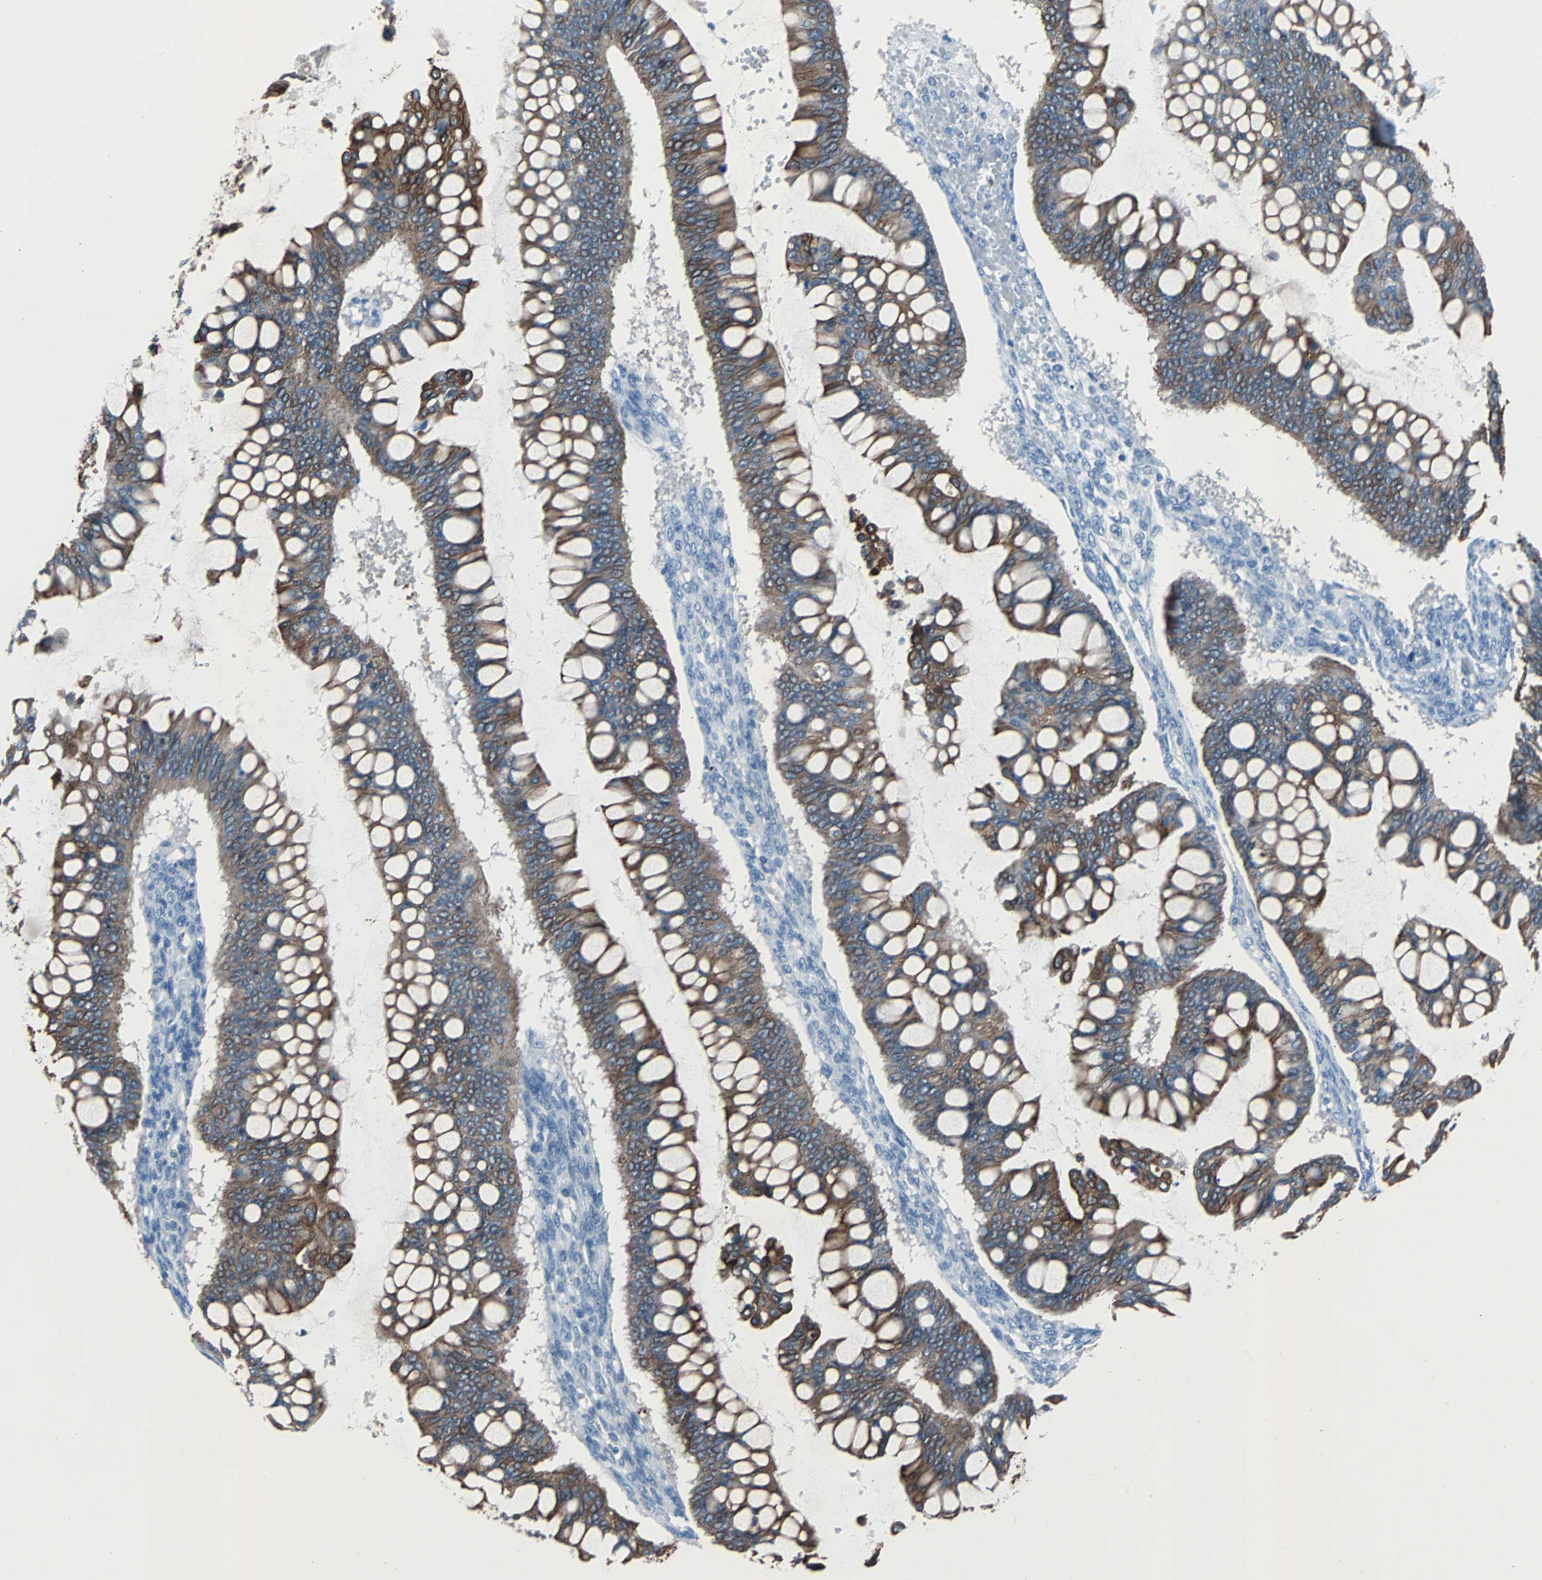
{"staining": {"intensity": "strong", "quantity": ">75%", "location": "cytoplasmic/membranous"}, "tissue": "ovarian cancer", "cell_type": "Tumor cells", "image_type": "cancer", "snomed": [{"axis": "morphology", "description": "Cystadenocarcinoma, mucinous, NOS"}, {"axis": "topography", "description": "Ovary"}], "caption": "Brown immunohistochemical staining in ovarian cancer displays strong cytoplasmic/membranous staining in approximately >75% of tumor cells.", "gene": "KRT7", "patient": {"sex": "female", "age": 73}}